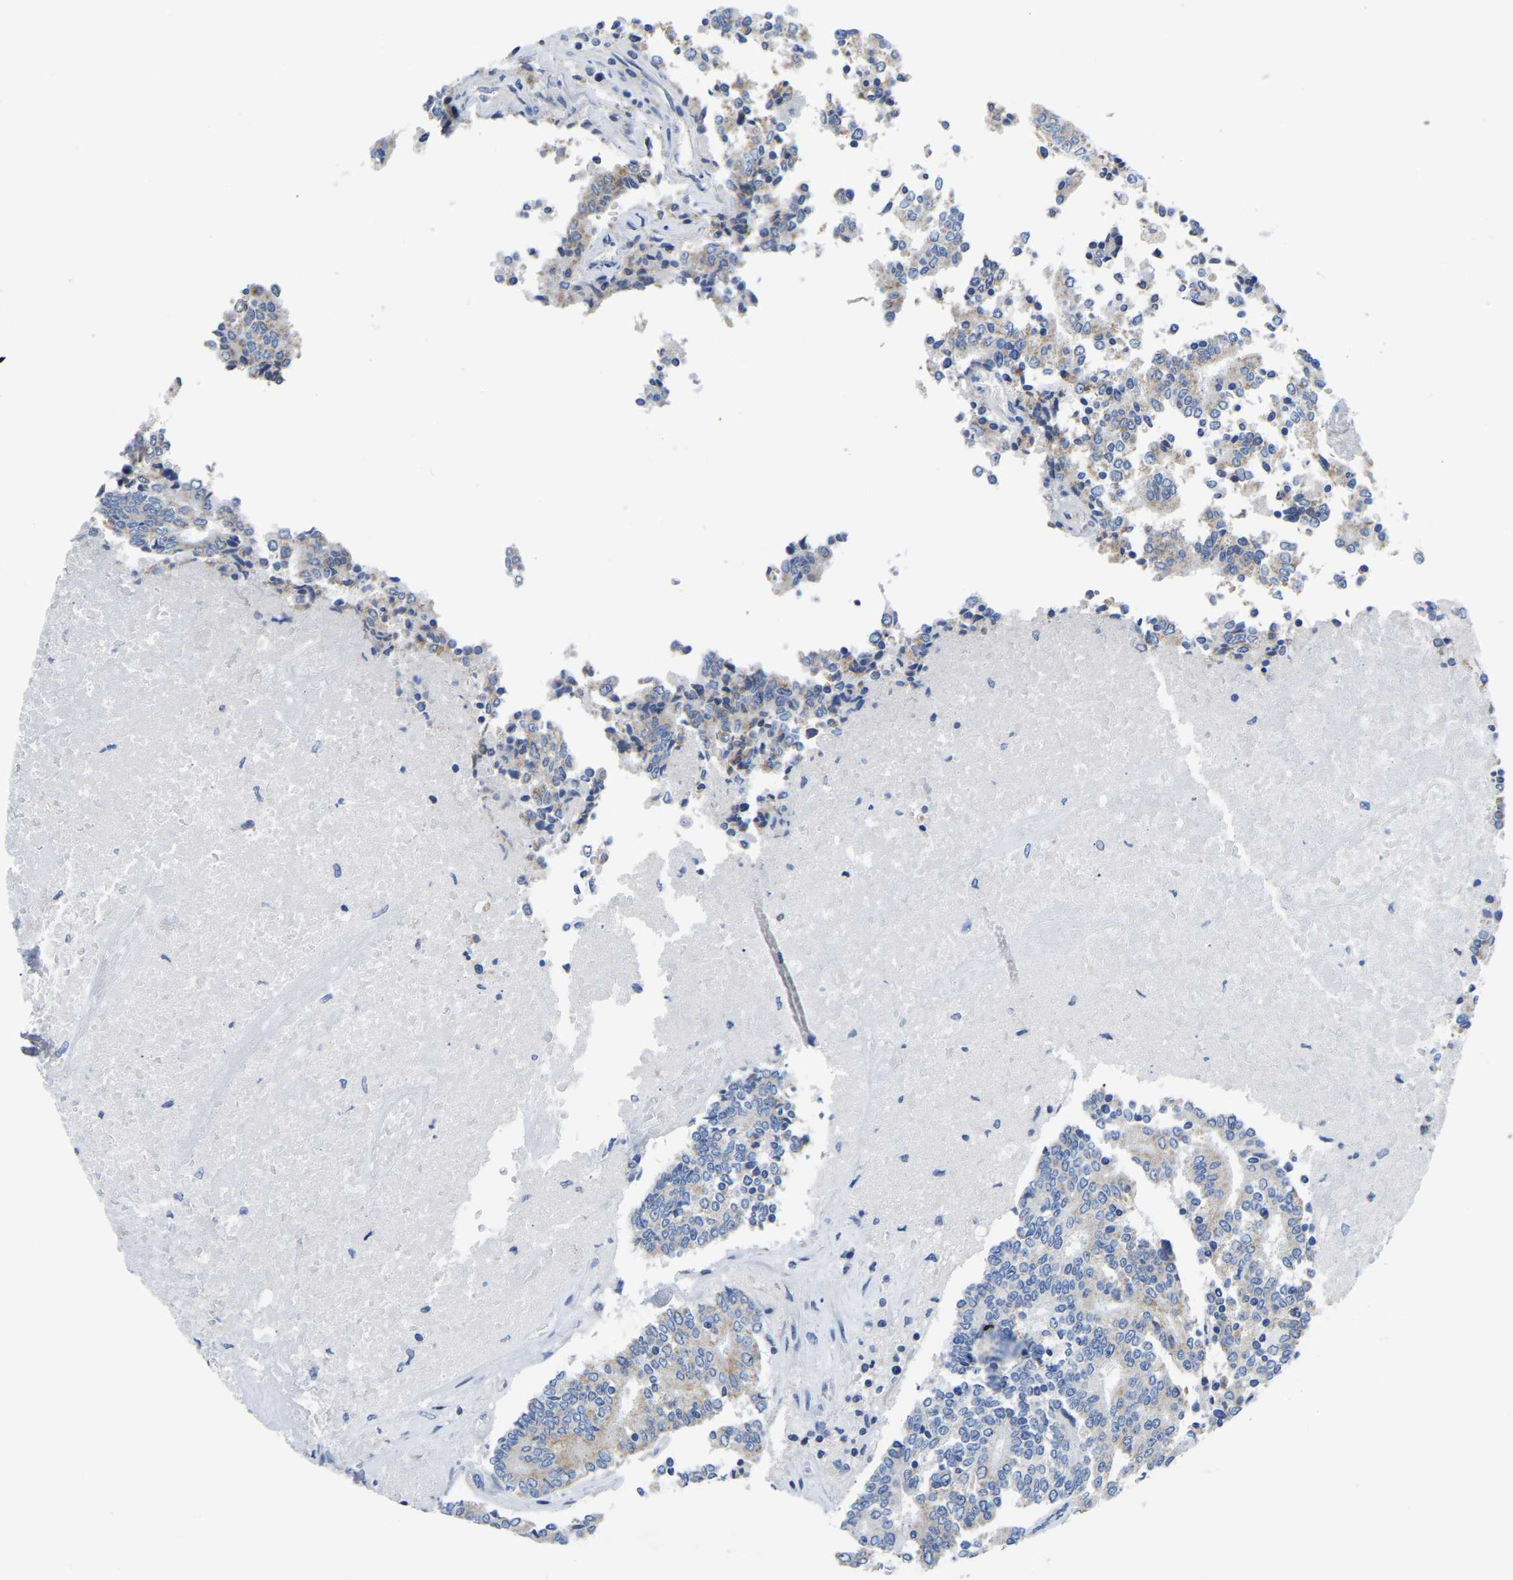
{"staining": {"intensity": "negative", "quantity": "none", "location": "none"}, "tissue": "prostate cancer", "cell_type": "Tumor cells", "image_type": "cancer", "snomed": [{"axis": "morphology", "description": "Normal tissue, NOS"}, {"axis": "morphology", "description": "Adenocarcinoma, High grade"}, {"axis": "topography", "description": "Prostate"}, {"axis": "topography", "description": "Seminal veicle"}], "caption": "This micrograph is of prostate cancer (high-grade adenocarcinoma) stained with immunohistochemistry (IHC) to label a protein in brown with the nuclei are counter-stained blue. There is no staining in tumor cells. (DAB (3,3'-diaminobenzidine) immunohistochemistry, high magnification).", "gene": "ETFA", "patient": {"sex": "male", "age": 55}}